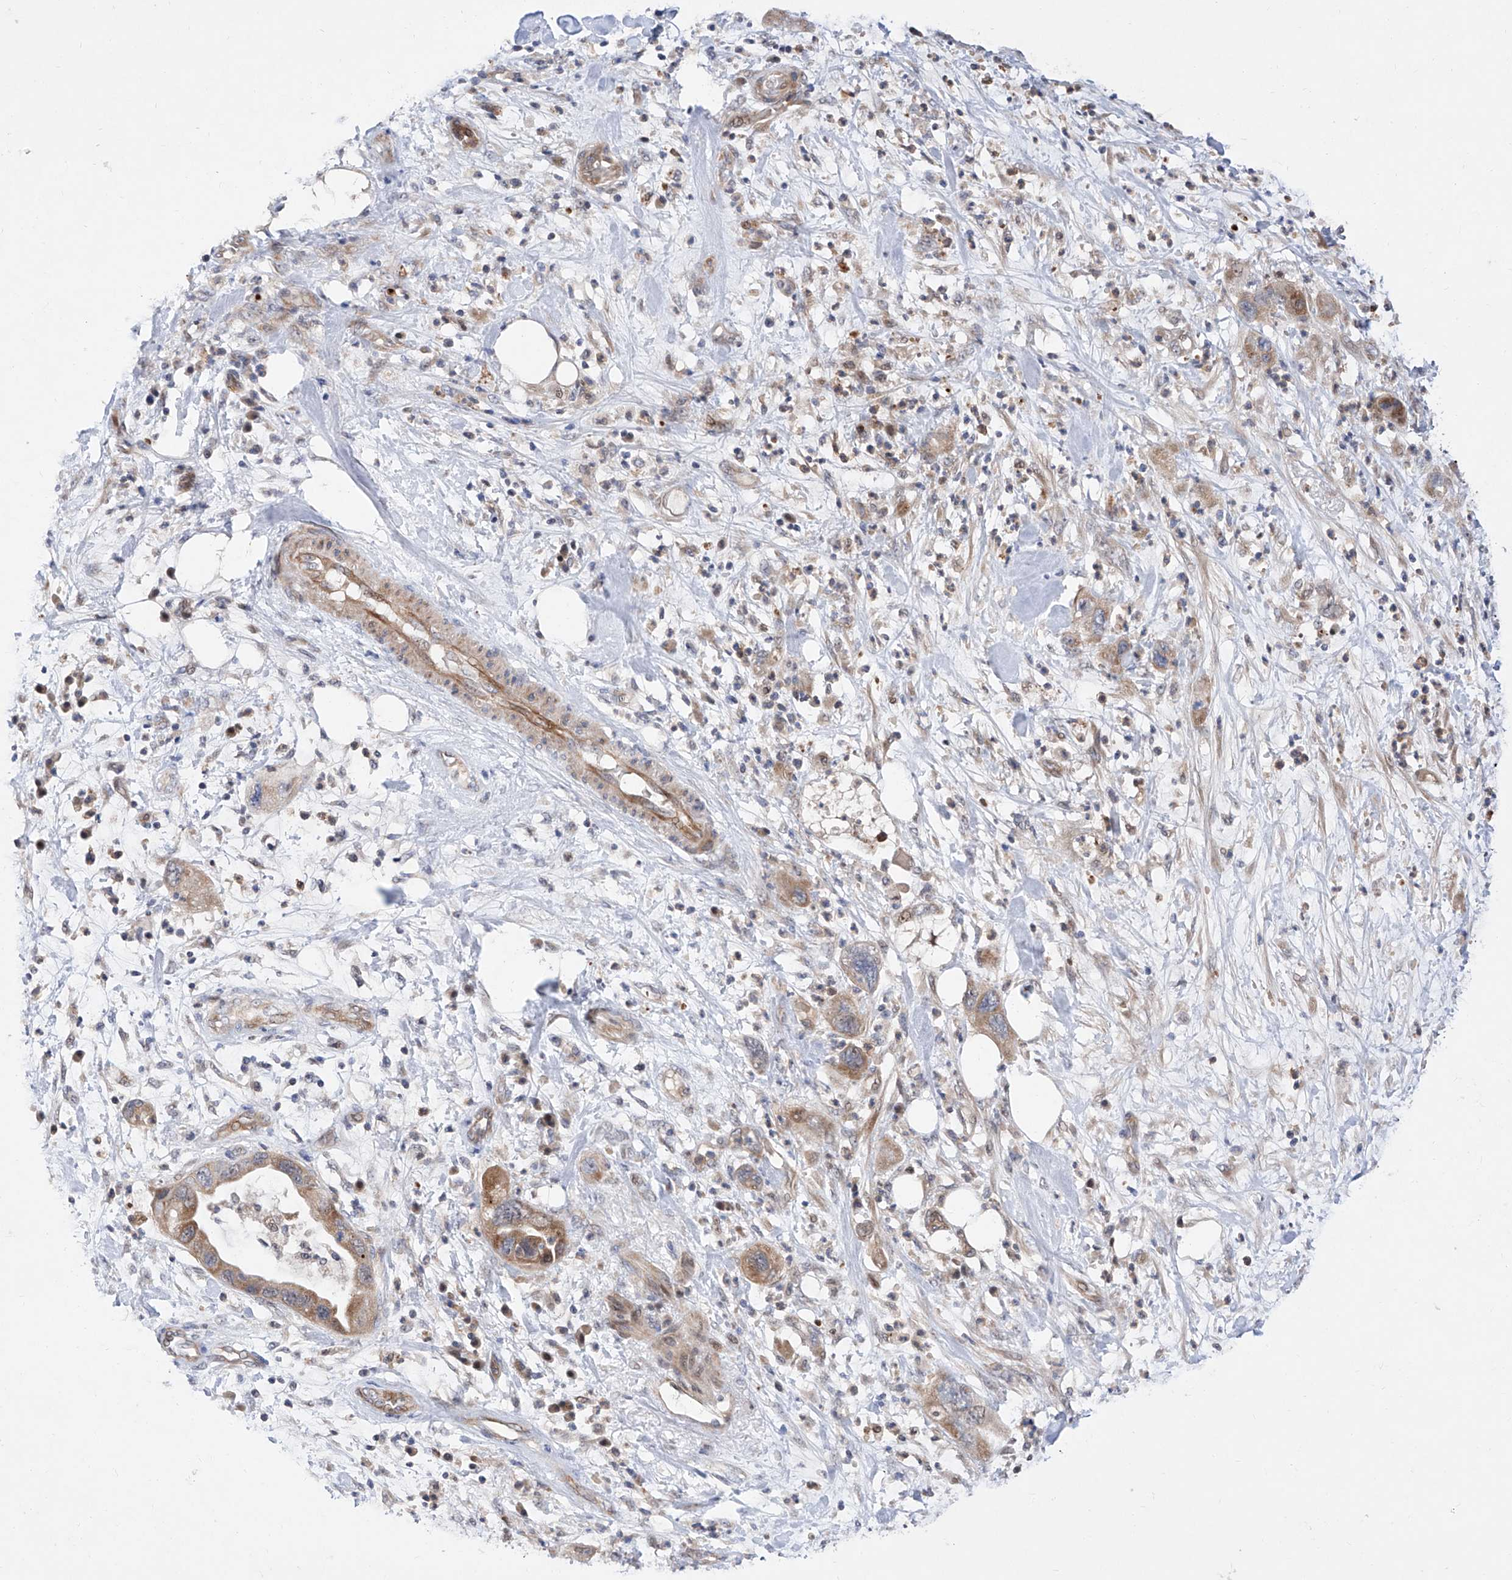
{"staining": {"intensity": "moderate", "quantity": ">75%", "location": "cytoplasmic/membranous"}, "tissue": "pancreatic cancer", "cell_type": "Tumor cells", "image_type": "cancer", "snomed": [{"axis": "morphology", "description": "Adenocarcinoma, NOS"}, {"axis": "topography", "description": "Pancreas"}], "caption": "An immunohistochemistry (IHC) image of tumor tissue is shown. Protein staining in brown labels moderate cytoplasmic/membranous positivity in pancreatic cancer within tumor cells.", "gene": "FUCA2", "patient": {"sex": "female", "age": 71}}